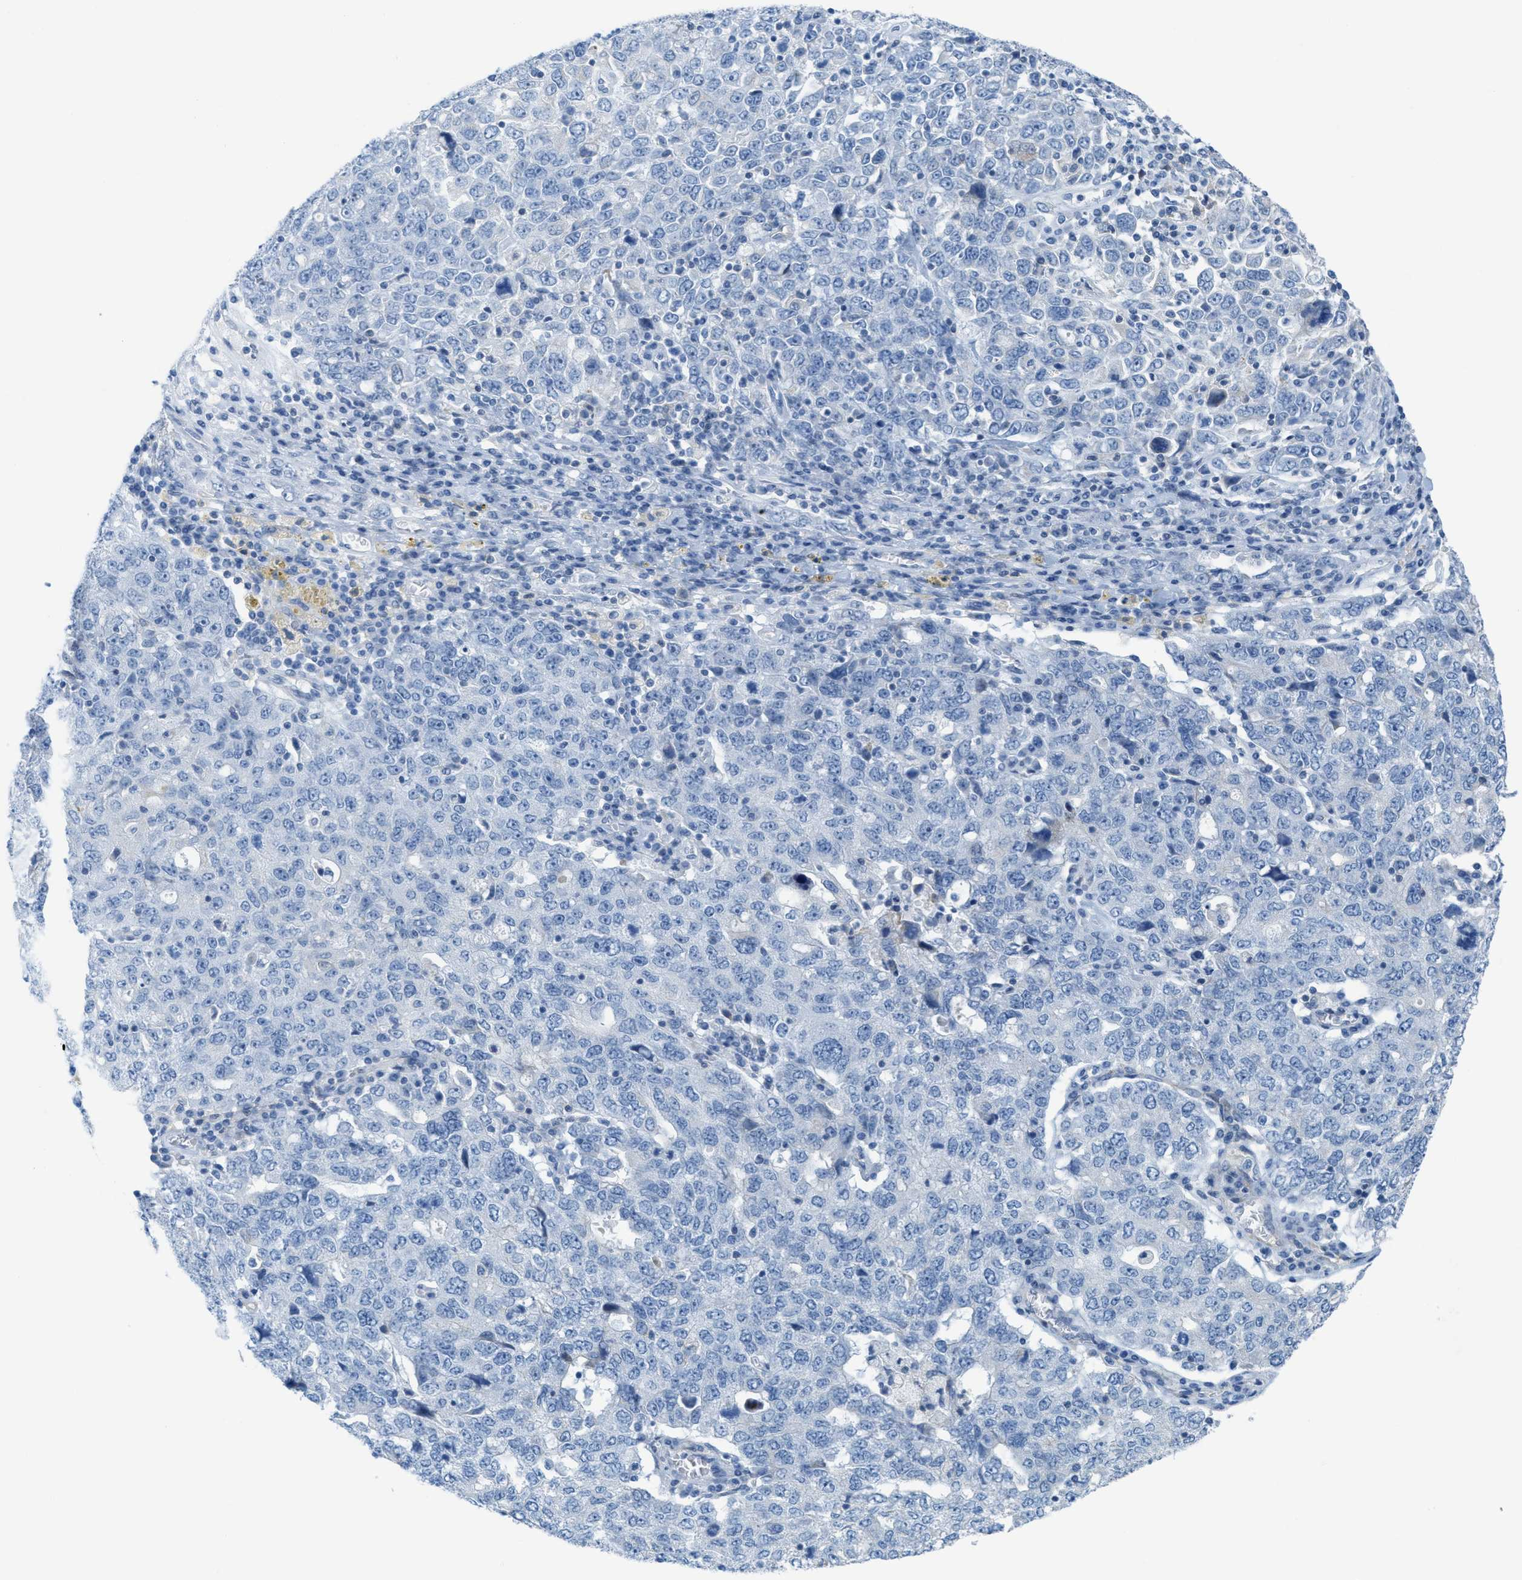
{"staining": {"intensity": "negative", "quantity": "none", "location": "none"}, "tissue": "ovarian cancer", "cell_type": "Tumor cells", "image_type": "cancer", "snomed": [{"axis": "morphology", "description": "Carcinoma, endometroid"}, {"axis": "topography", "description": "Ovary"}], "caption": "The IHC image has no significant positivity in tumor cells of ovarian endometroid carcinoma tissue.", "gene": "ASGR1", "patient": {"sex": "female", "age": 62}}